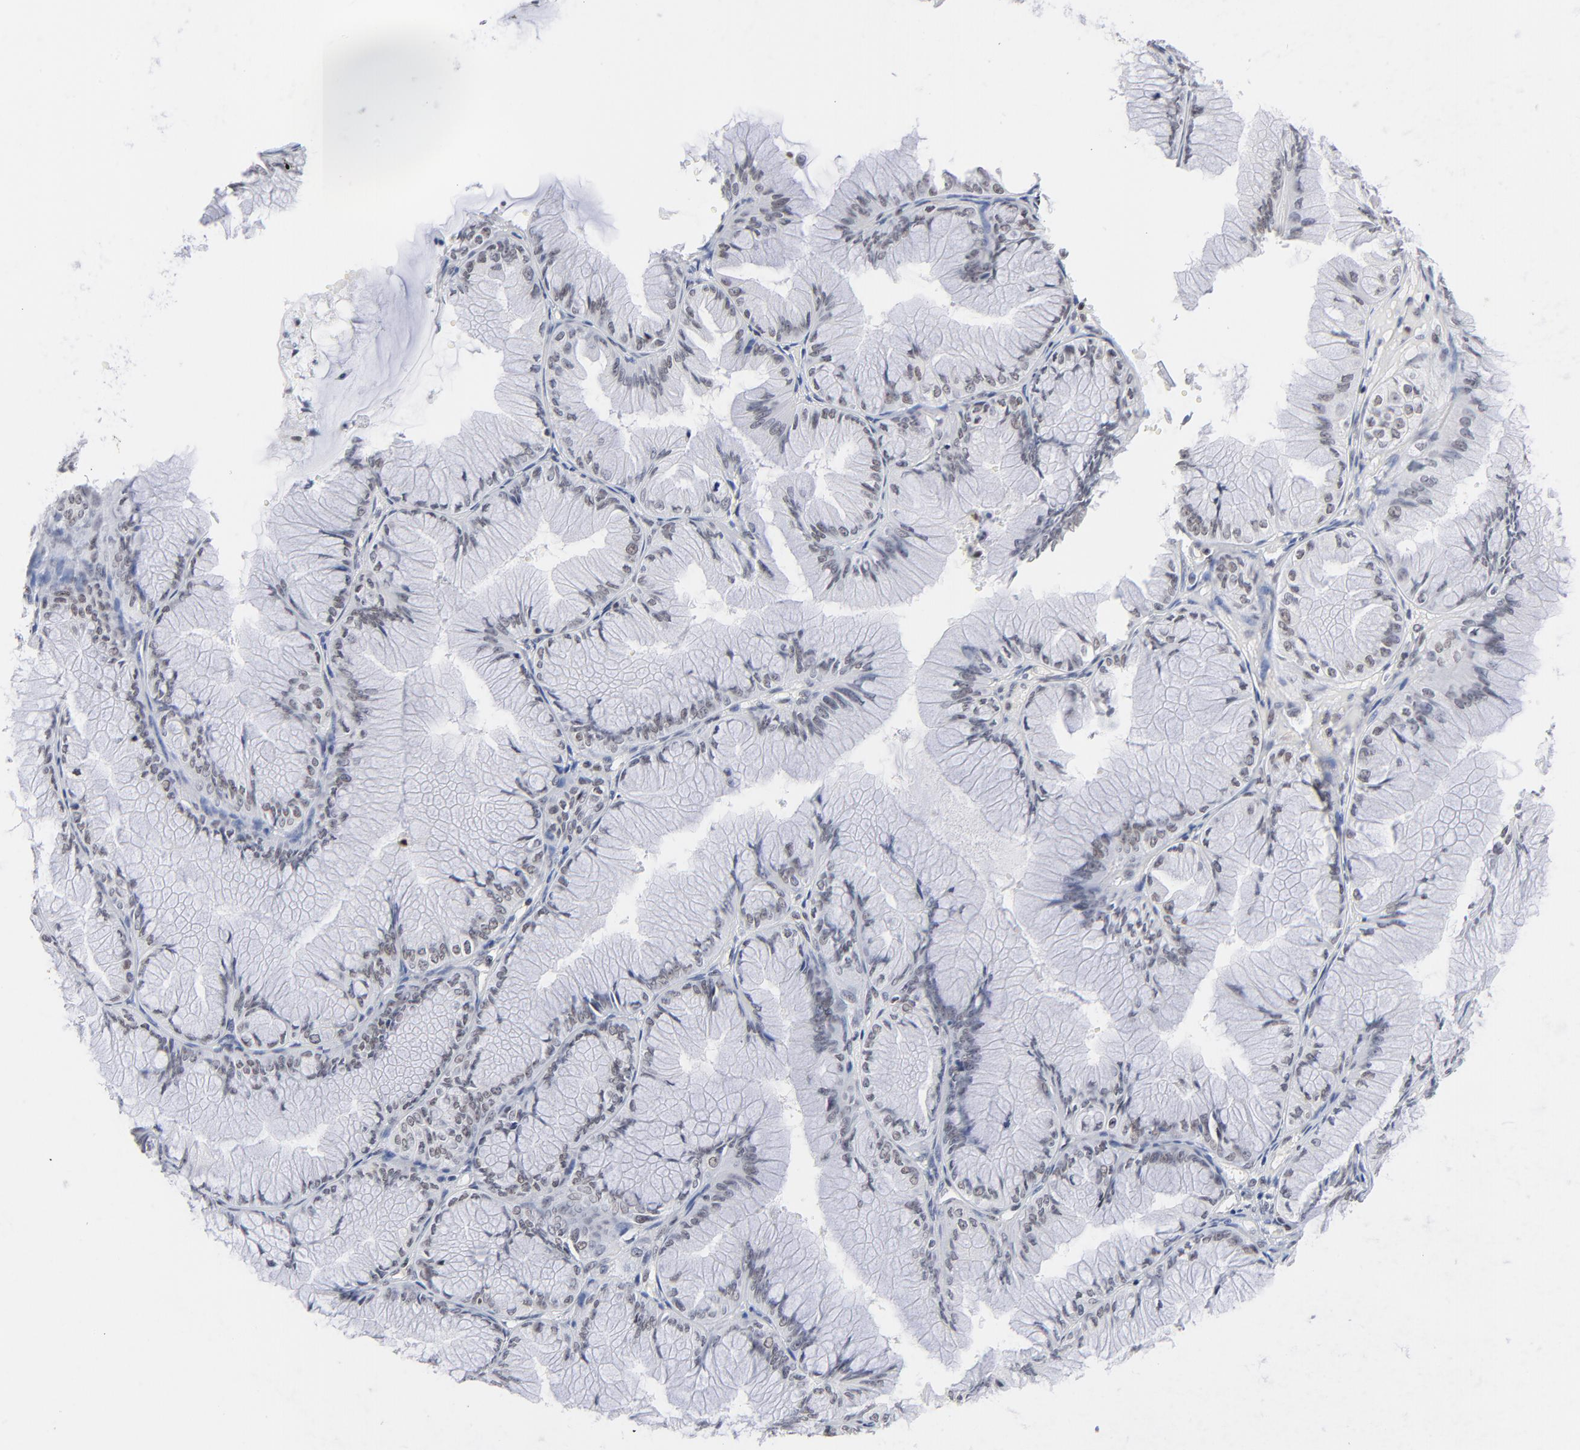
{"staining": {"intensity": "negative", "quantity": "none", "location": "none"}, "tissue": "ovarian cancer", "cell_type": "Tumor cells", "image_type": "cancer", "snomed": [{"axis": "morphology", "description": "Cystadenocarcinoma, mucinous, NOS"}, {"axis": "topography", "description": "Ovary"}], "caption": "High power microscopy photomicrograph of an immunohistochemistry (IHC) histopathology image of ovarian cancer, revealing no significant positivity in tumor cells. (DAB immunohistochemistry with hematoxylin counter stain).", "gene": "ZNF143", "patient": {"sex": "female", "age": 63}}